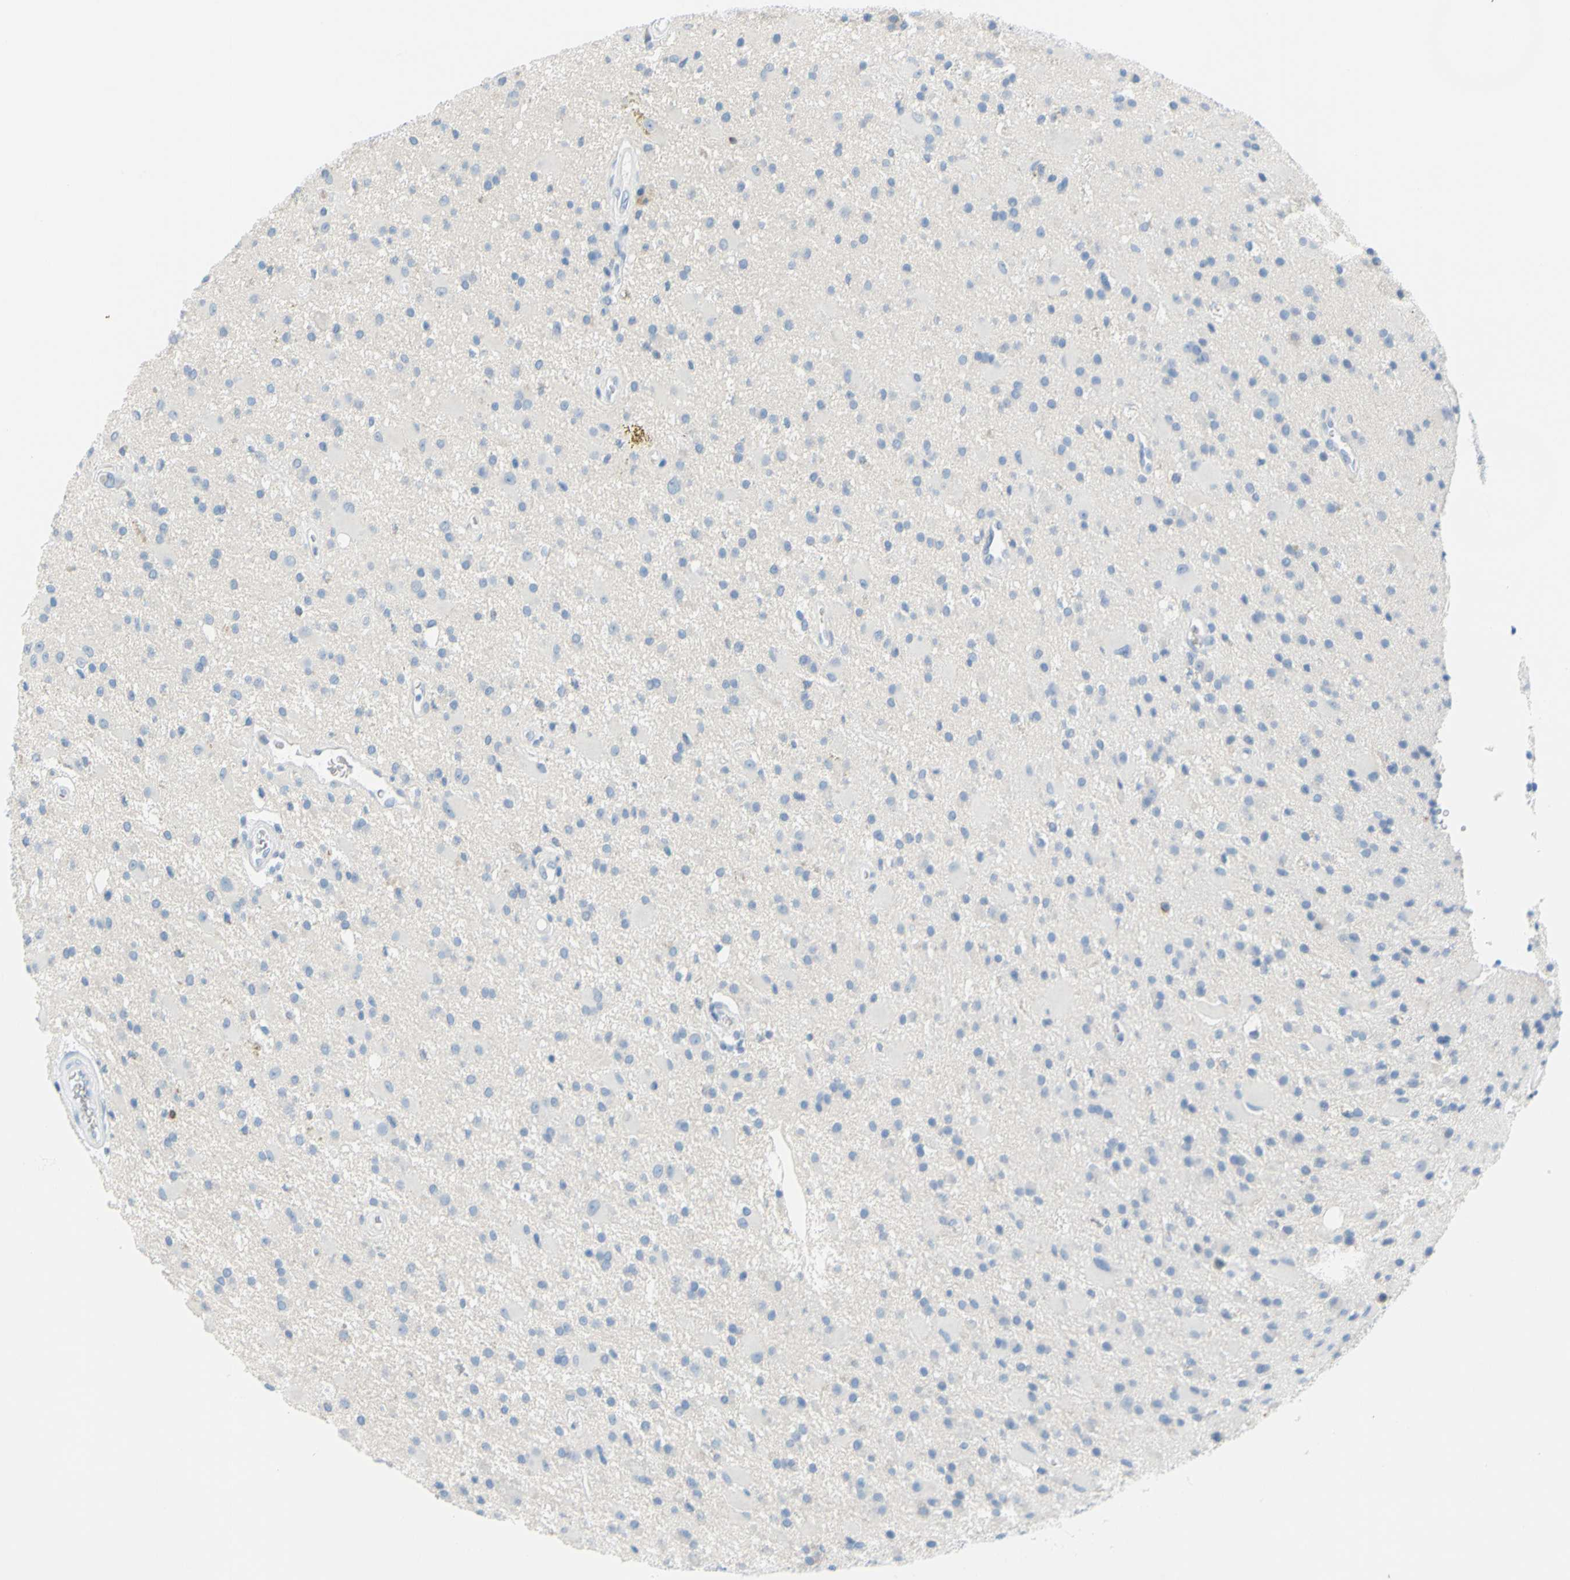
{"staining": {"intensity": "negative", "quantity": "none", "location": "none"}, "tissue": "glioma", "cell_type": "Tumor cells", "image_type": "cancer", "snomed": [{"axis": "morphology", "description": "Glioma, malignant, Low grade"}, {"axis": "topography", "description": "Brain"}], "caption": "Immunohistochemistry (IHC) photomicrograph of neoplastic tissue: glioma stained with DAB shows no significant protein expression in tumor cells. (IHC, brightfield microscopy, high magnification).", "gene": "DCT", "patient": {"sex": "male", "age": 58}}